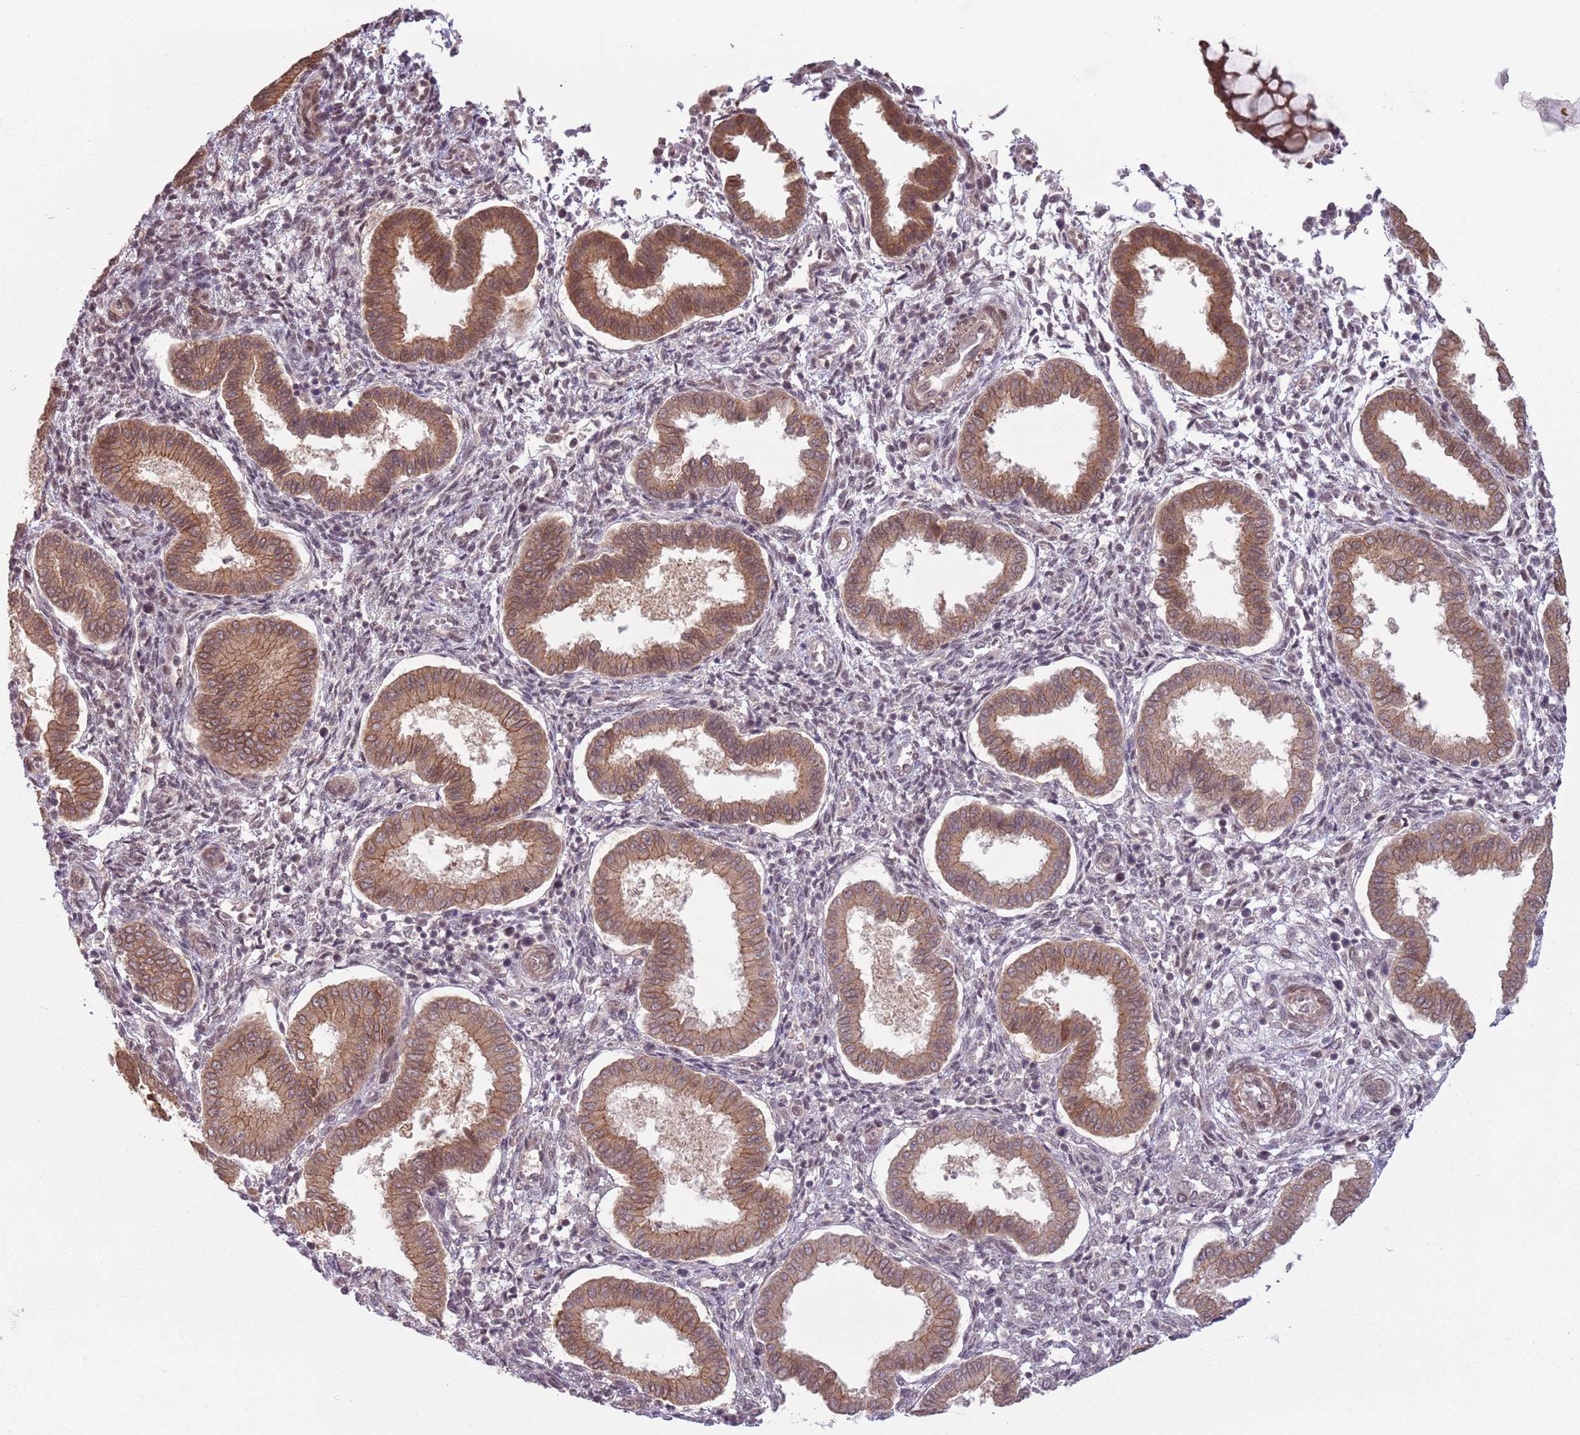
{"staining": {"intensity": "weak", "quantity": "25%-75%", "location": "nuclear"}, "tissue": "endometrium", "cell_type": "Cells in endometrial stroma", "image_type": "normal", "snomed": [{"axis": "morphology", "description": "Normal tissue, NOS"}, {"axis": "topography", "description": "Endometrium"}], "caption": "Immunohistochemistry of normal endometrium reveals low levels of weak nuclear positivity in approximately 25%-75% of cells in endometrial stroma.", "gene": "CCDC154", "patient": {"sex": "female", "age": 24}}